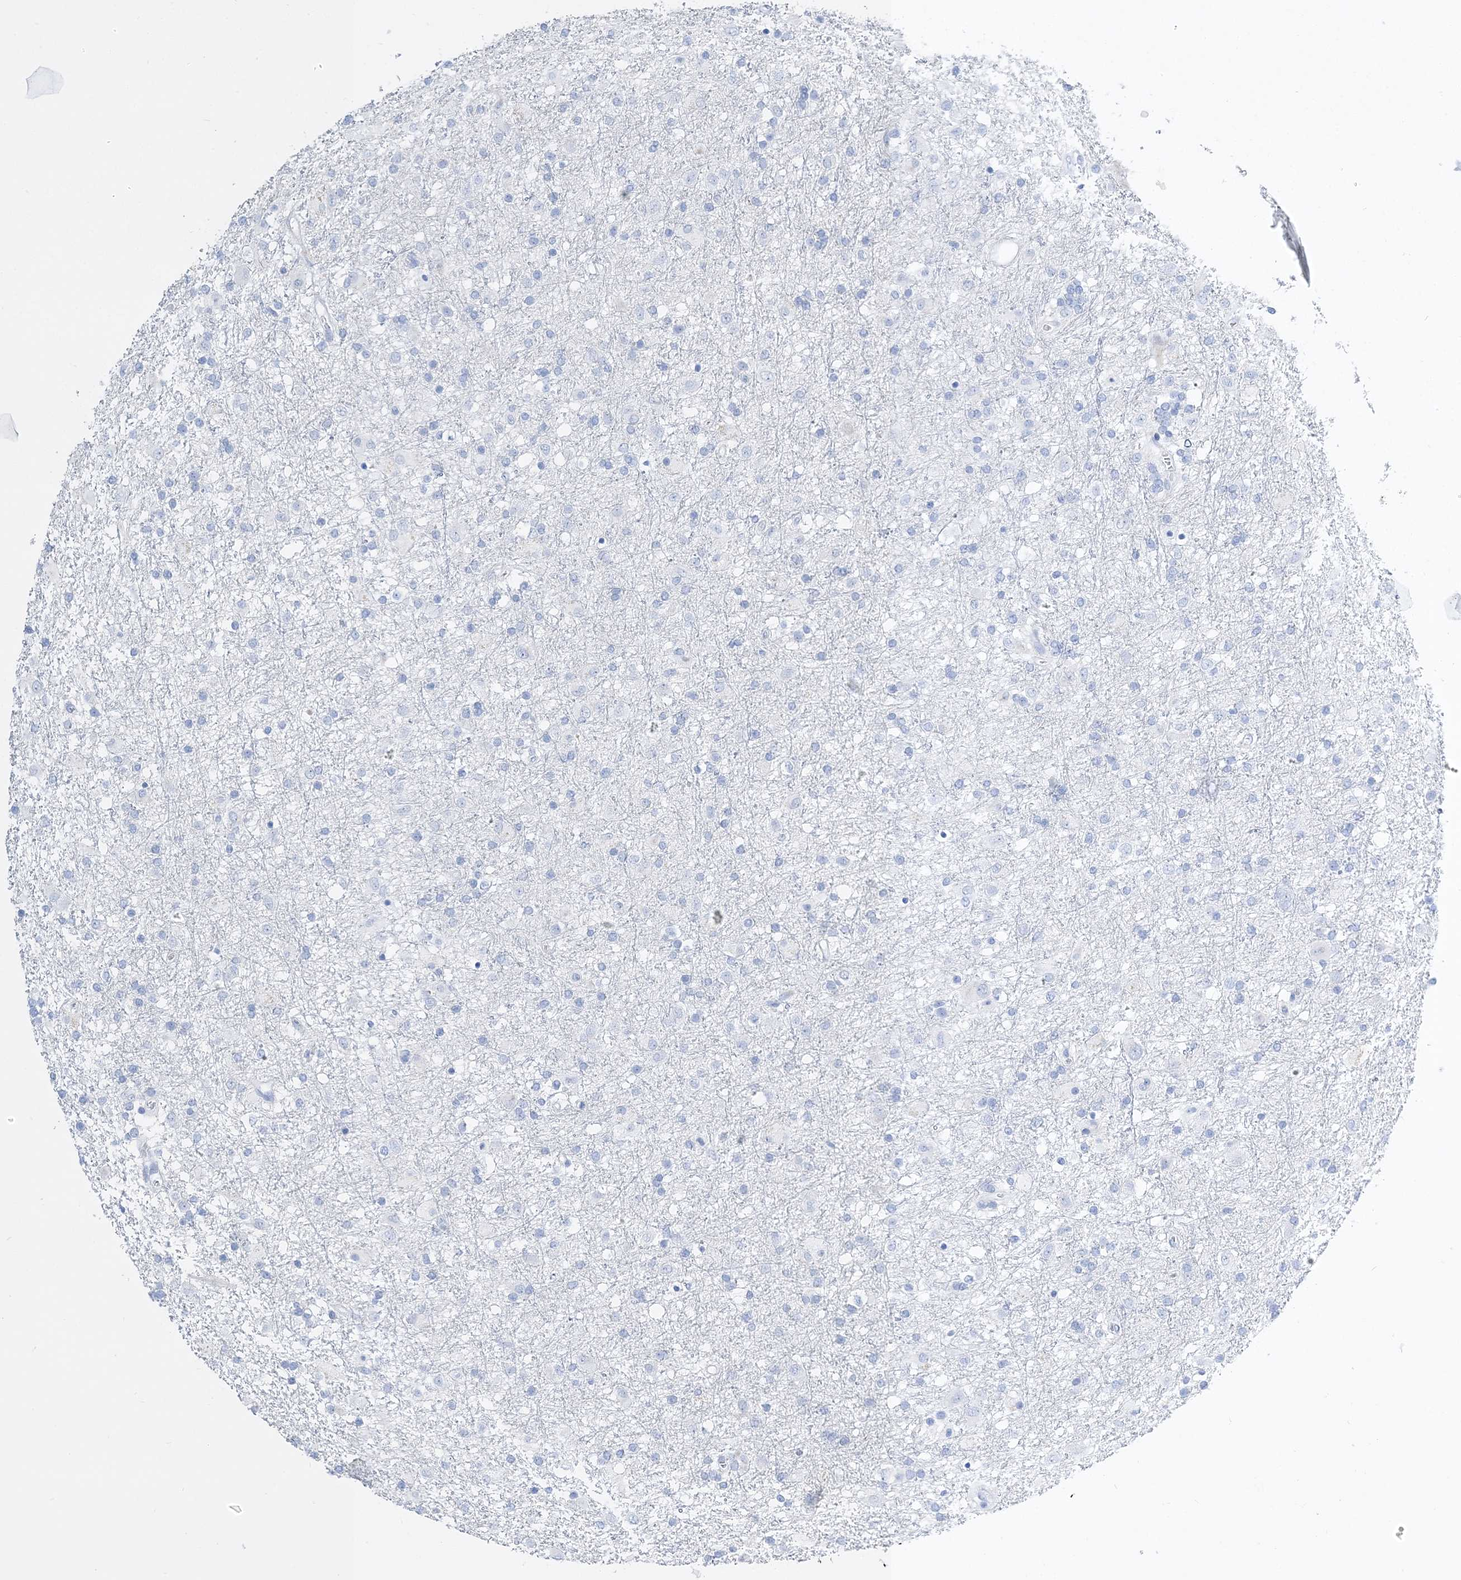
{"staining": {"intensity": "negative", "quantity": "none", "location": "none"}, "tissue": "glioma", "cell_type": "Tumor cells", "image_type": "cancer", "snomed": [{"axis": "morphology", "description": "Glioma, malignant, Low grade"}, {"axis": "topography", "description": "Brain"}], "caption": "A high-resolution micrograph shows immunohistochemistry staining of glioma, which exhibits no significant expression in tumor cells.", "gene": "TSPYL6", "patient": {"sex": "male", "age": 65}}